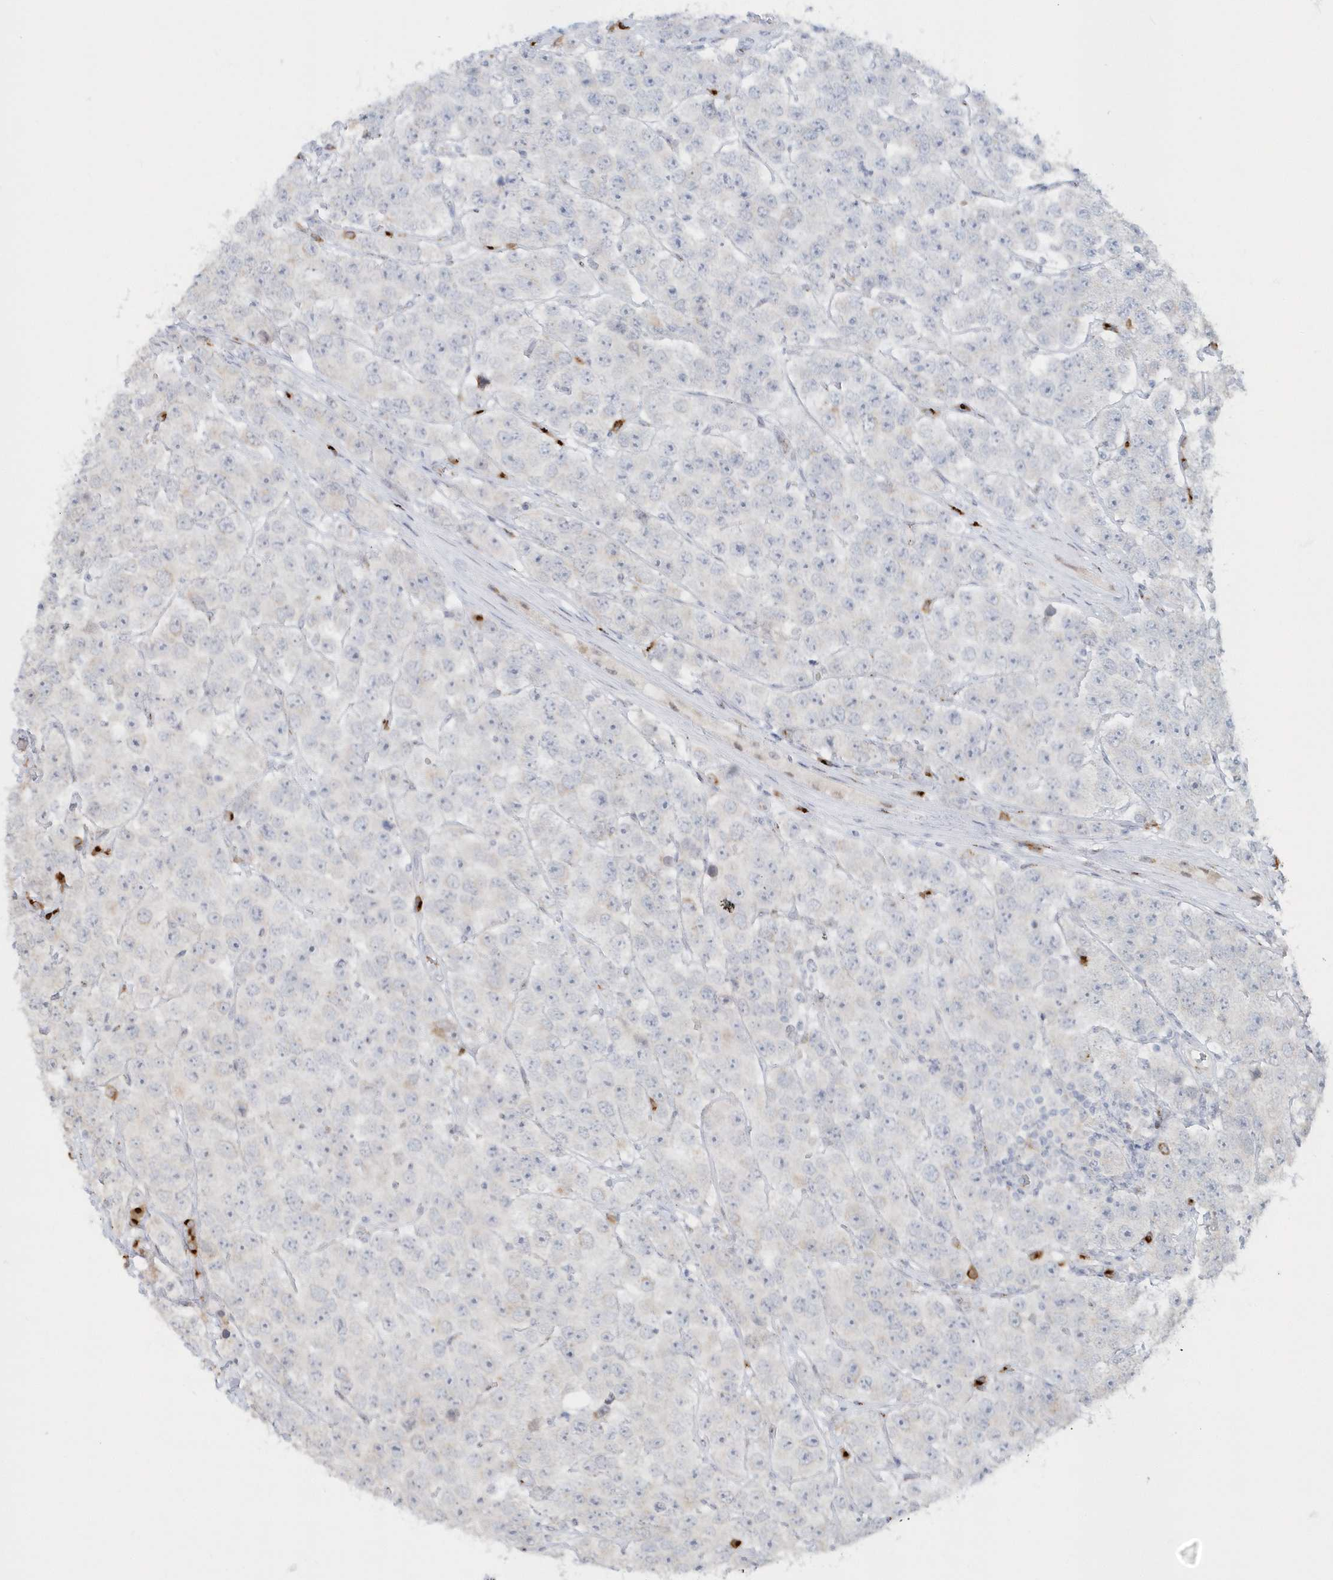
{"staining": {"intensity": "negative", "quantity": "none", "location": "none"}, "tissue": "testis cancer", "cell_type": "Tumor cells", "image_type": "cancer", "snomed": [{"axis": "morphology", "description": "Seminoma, NOS"}, {"axis": "topography", "description": "Testis"}], "caption": "This is a photomicrograph of immunohistochemistry staining of testis cancer, which shows no expression in tumor cells.", "gene": "DHFR", "patient": {"sex": "male", "age": 28}}